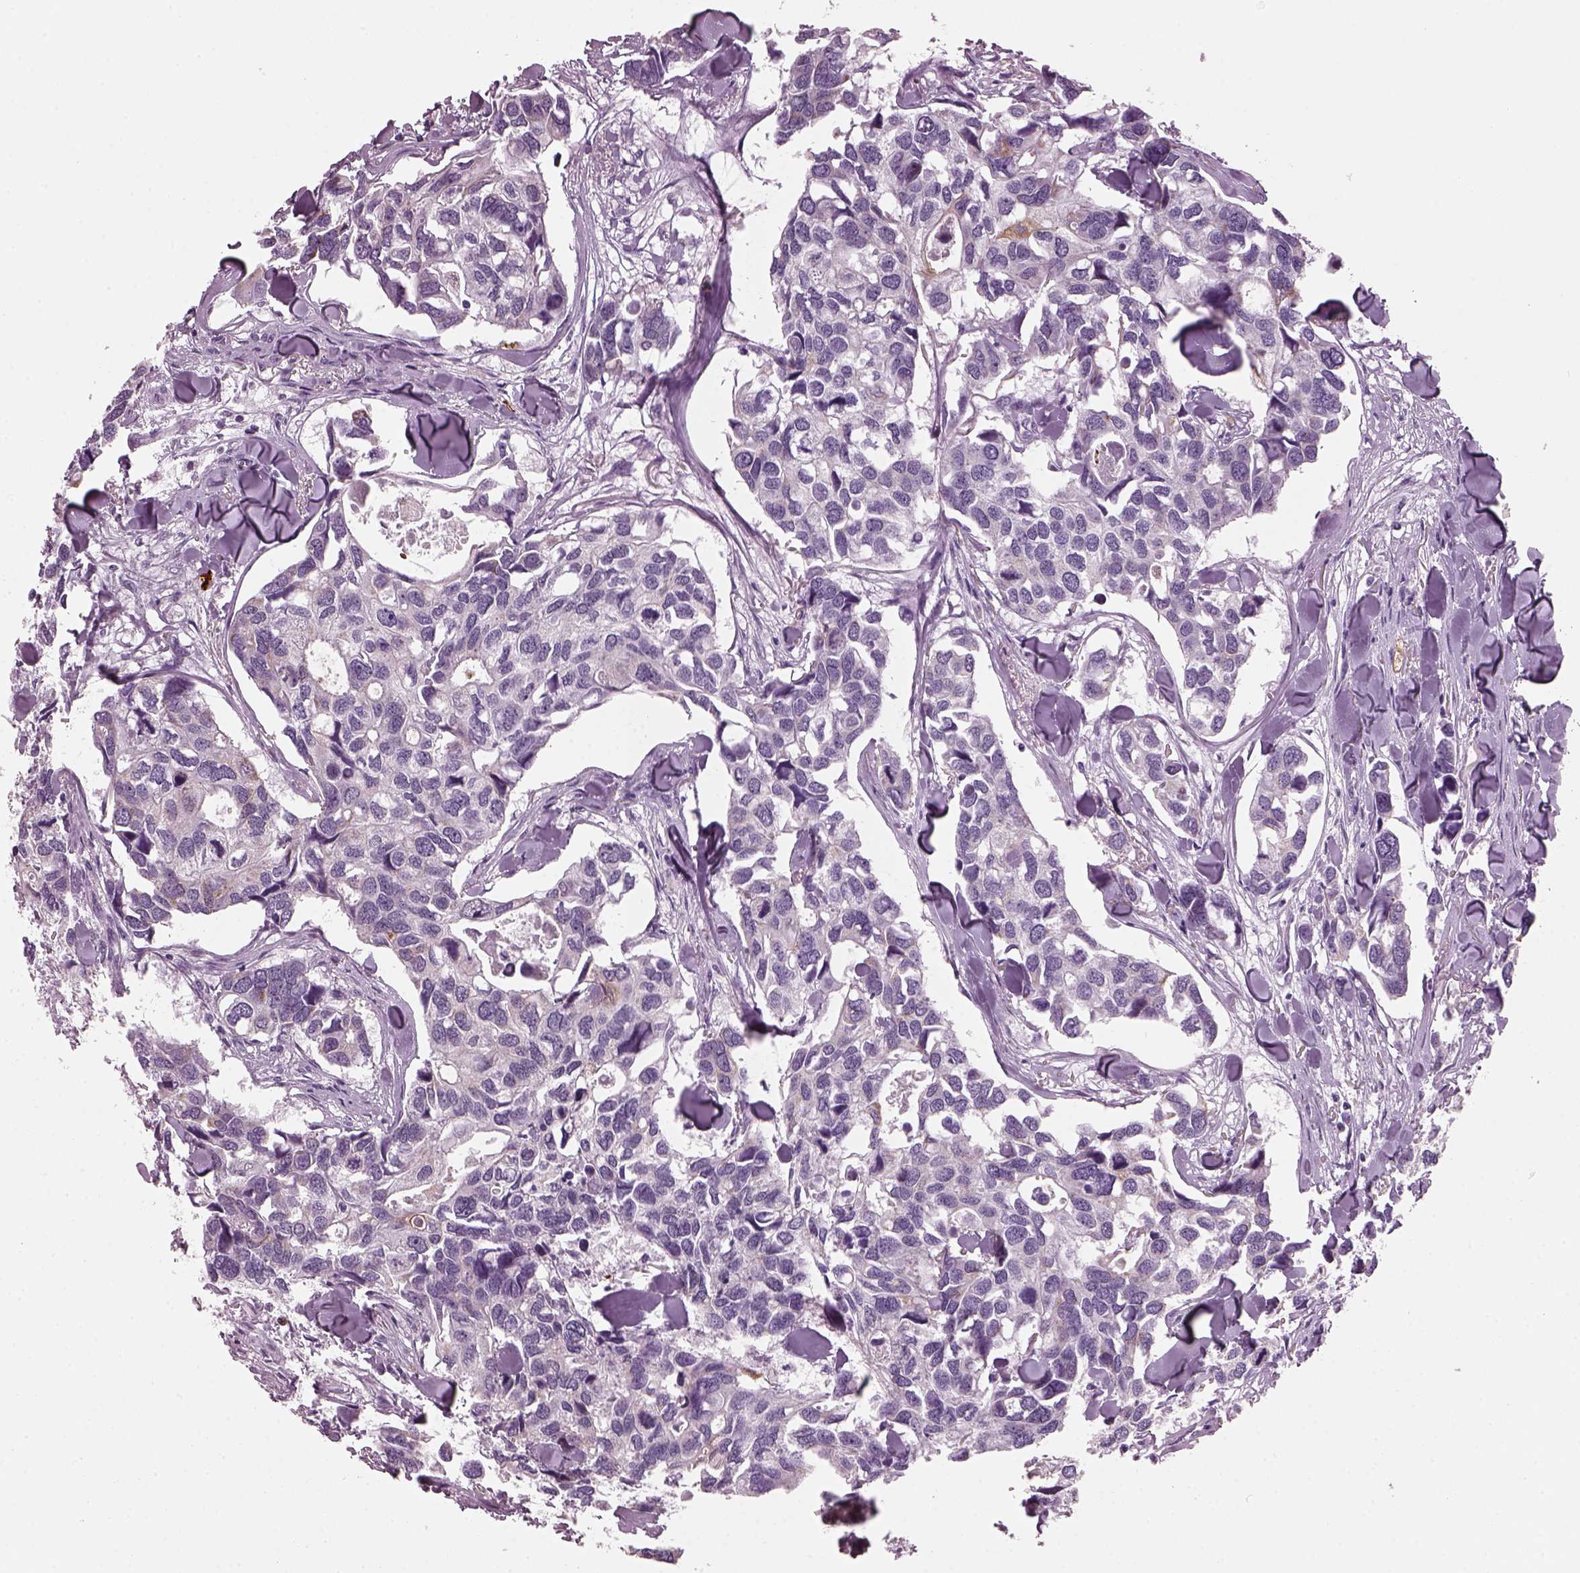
{"staining": {"intensity": "negative", "quantity": "none", "location": "none"}, "tissue": "breast cancer", "cell_type": "Tumor cells", "image_type": "cancer", "snomed": [{"axis": "morphology", "description": "Duct carcinoma"}, {"axis": "topography", "description": "Breast"}], "caption": "Immunohistochemistry (IHC) of human breast cancer shows no expression in tumor cells.", "gene": "PRR9", "patient": {"sex": "female", "age": 83}}